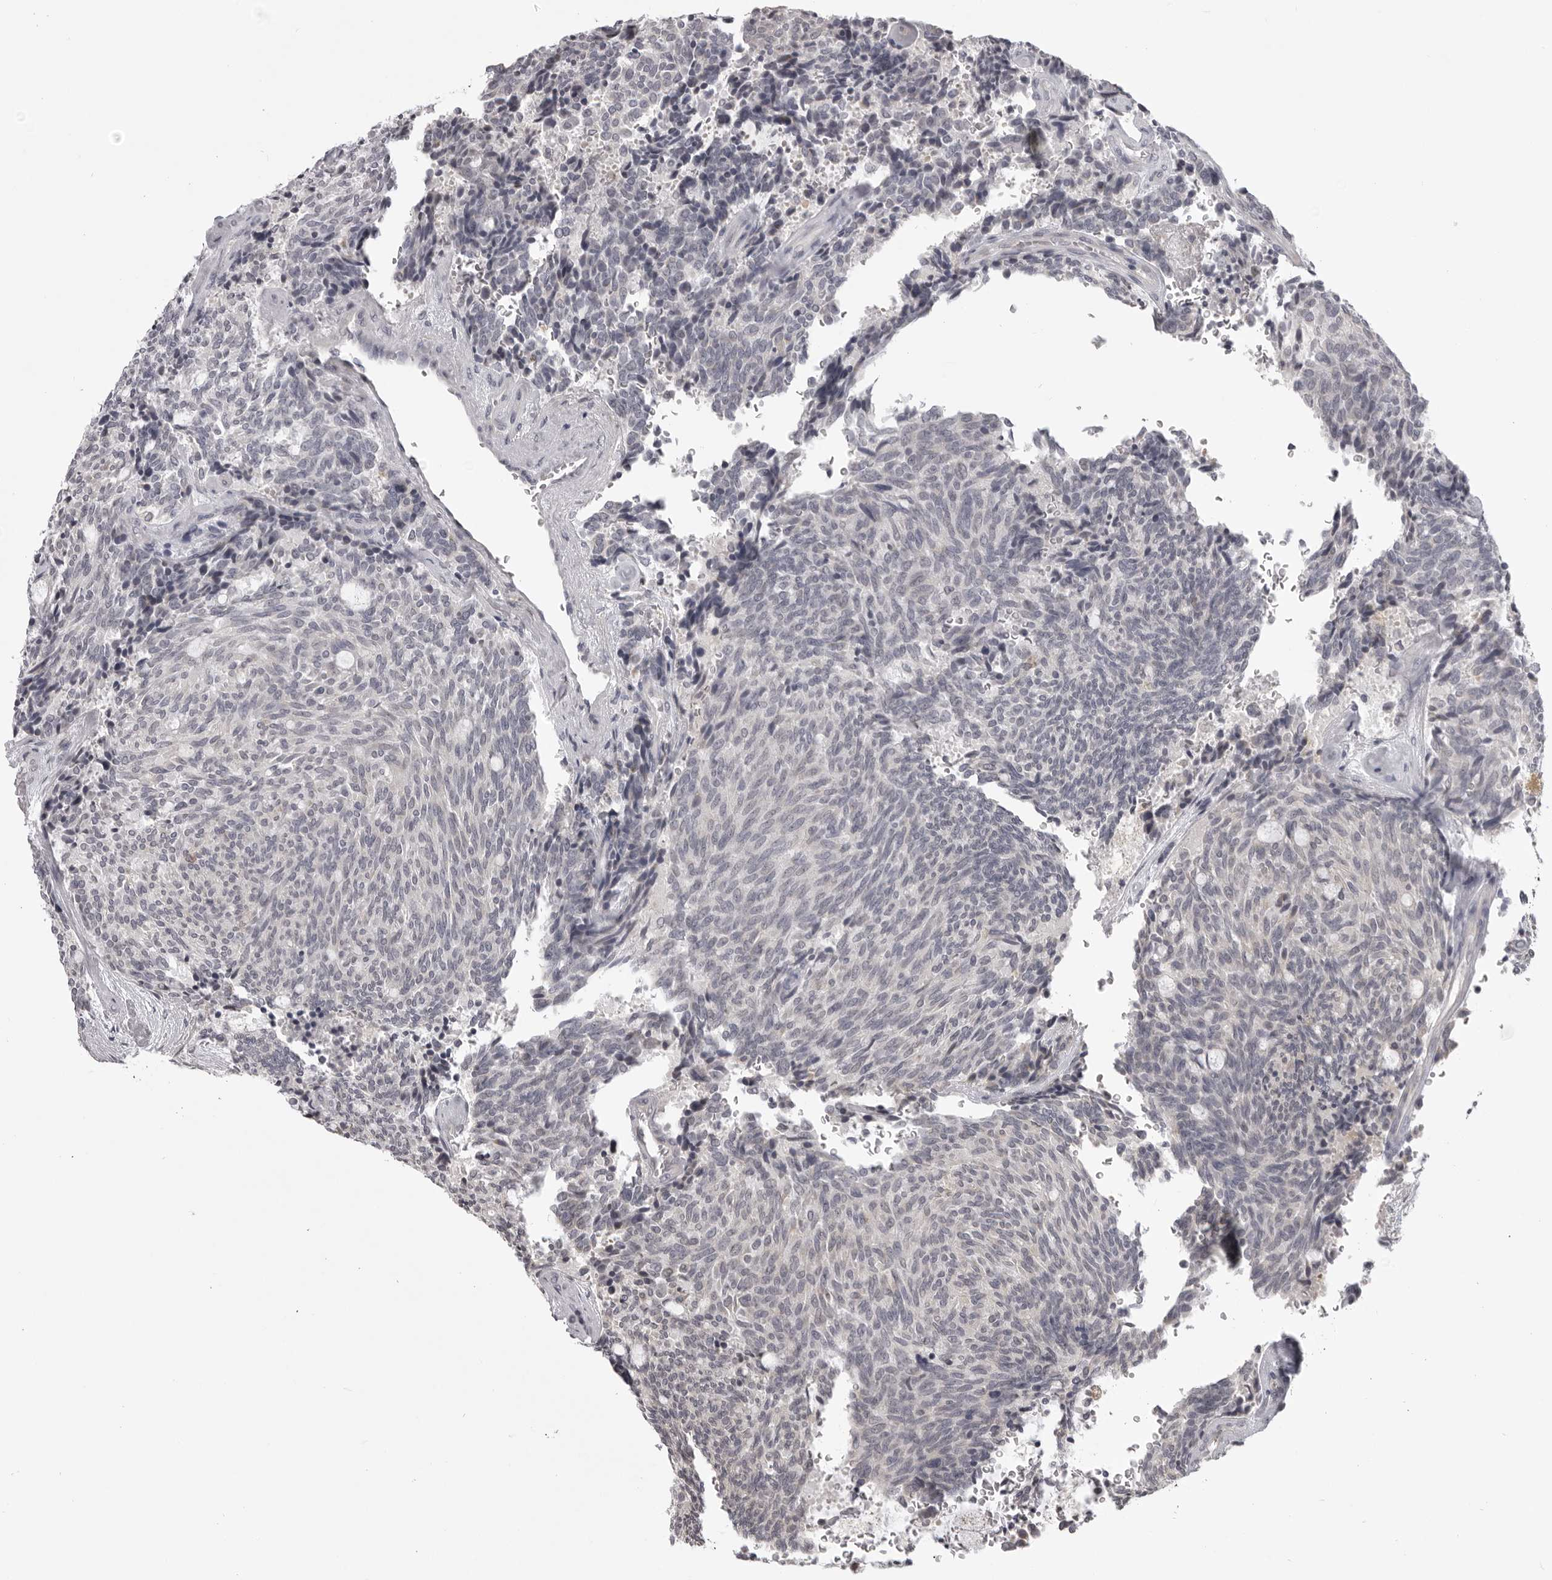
{"staining": {"intensity": "negative", "quantity": "none", "location": "none"}, "tissue": "carcinoid", "cell_type": "Tumor cells", "image_type": "cancer", "snomed": [{"axis": "morphology", "description": "Carcinoid, malignant, NOS"}, {"axis": "topography", "description": "Pancreas"}], "caption": "Immunohistochemistry (IHC) of carcinoid displays no expression in tumor cells.", "gene": "NCEH1", "patient": {"sex": "female", "age": 54}}